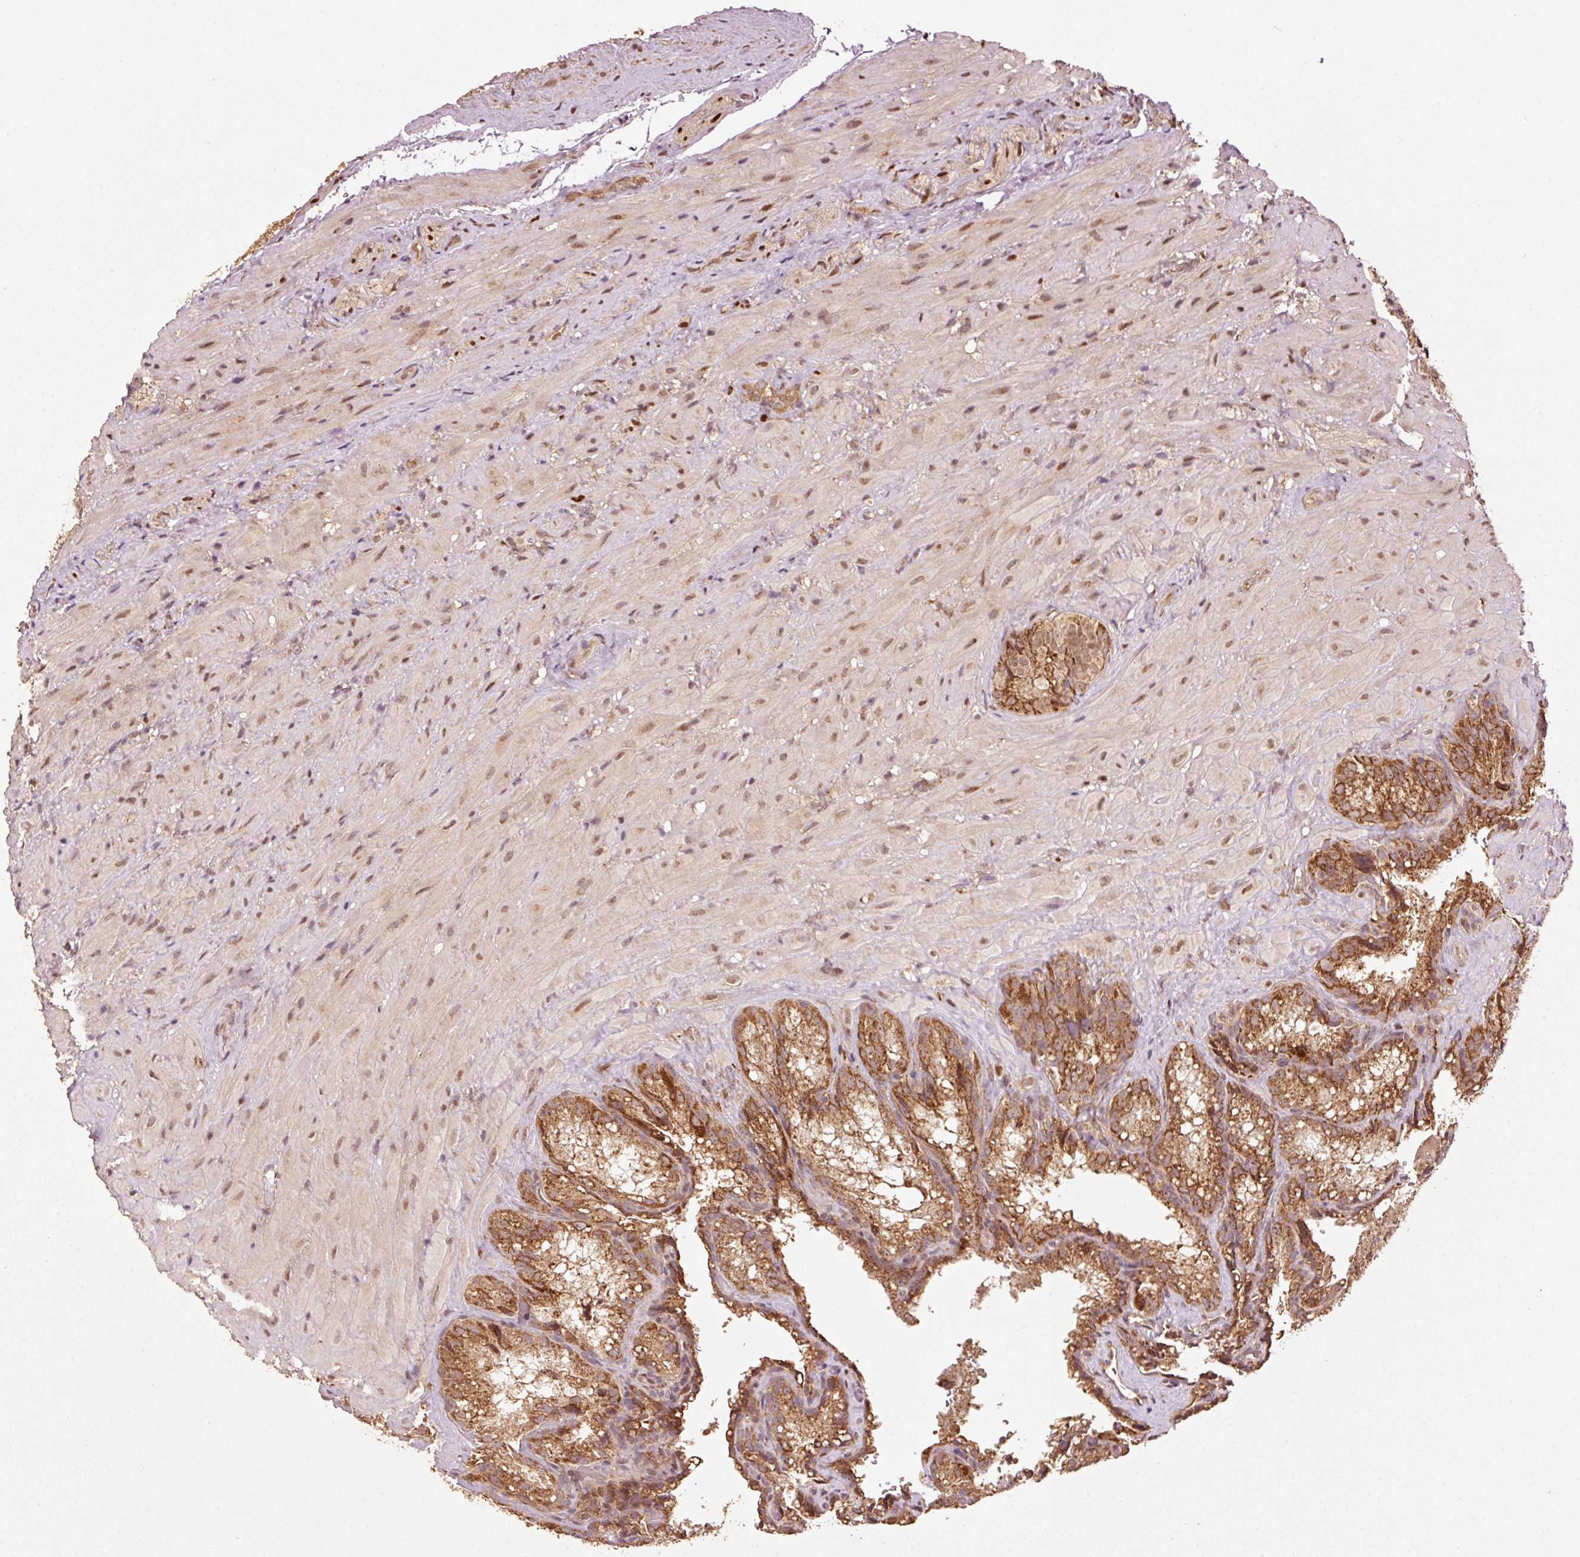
{"staining": {"intensity": "strong", "quantity": ">75%", "location": "cytoplasmic/membranous"}, "tissue": "seminal vesicle", "cell_type": "Glandular cells", "image_type": "normal", "snomed": [{"axis": "morphology", "description": "Normal tissue, NOS"}, {"axis": "topography", "description": "Seminal veicle"}], "caption": "A brown stain shows strong cytoplasmic/membranous positivity of a protein in glandular cells of unremarkable seminal vesicle.", "gene": "MRPL16", "patient": {"sex": "male", "age": 47}}